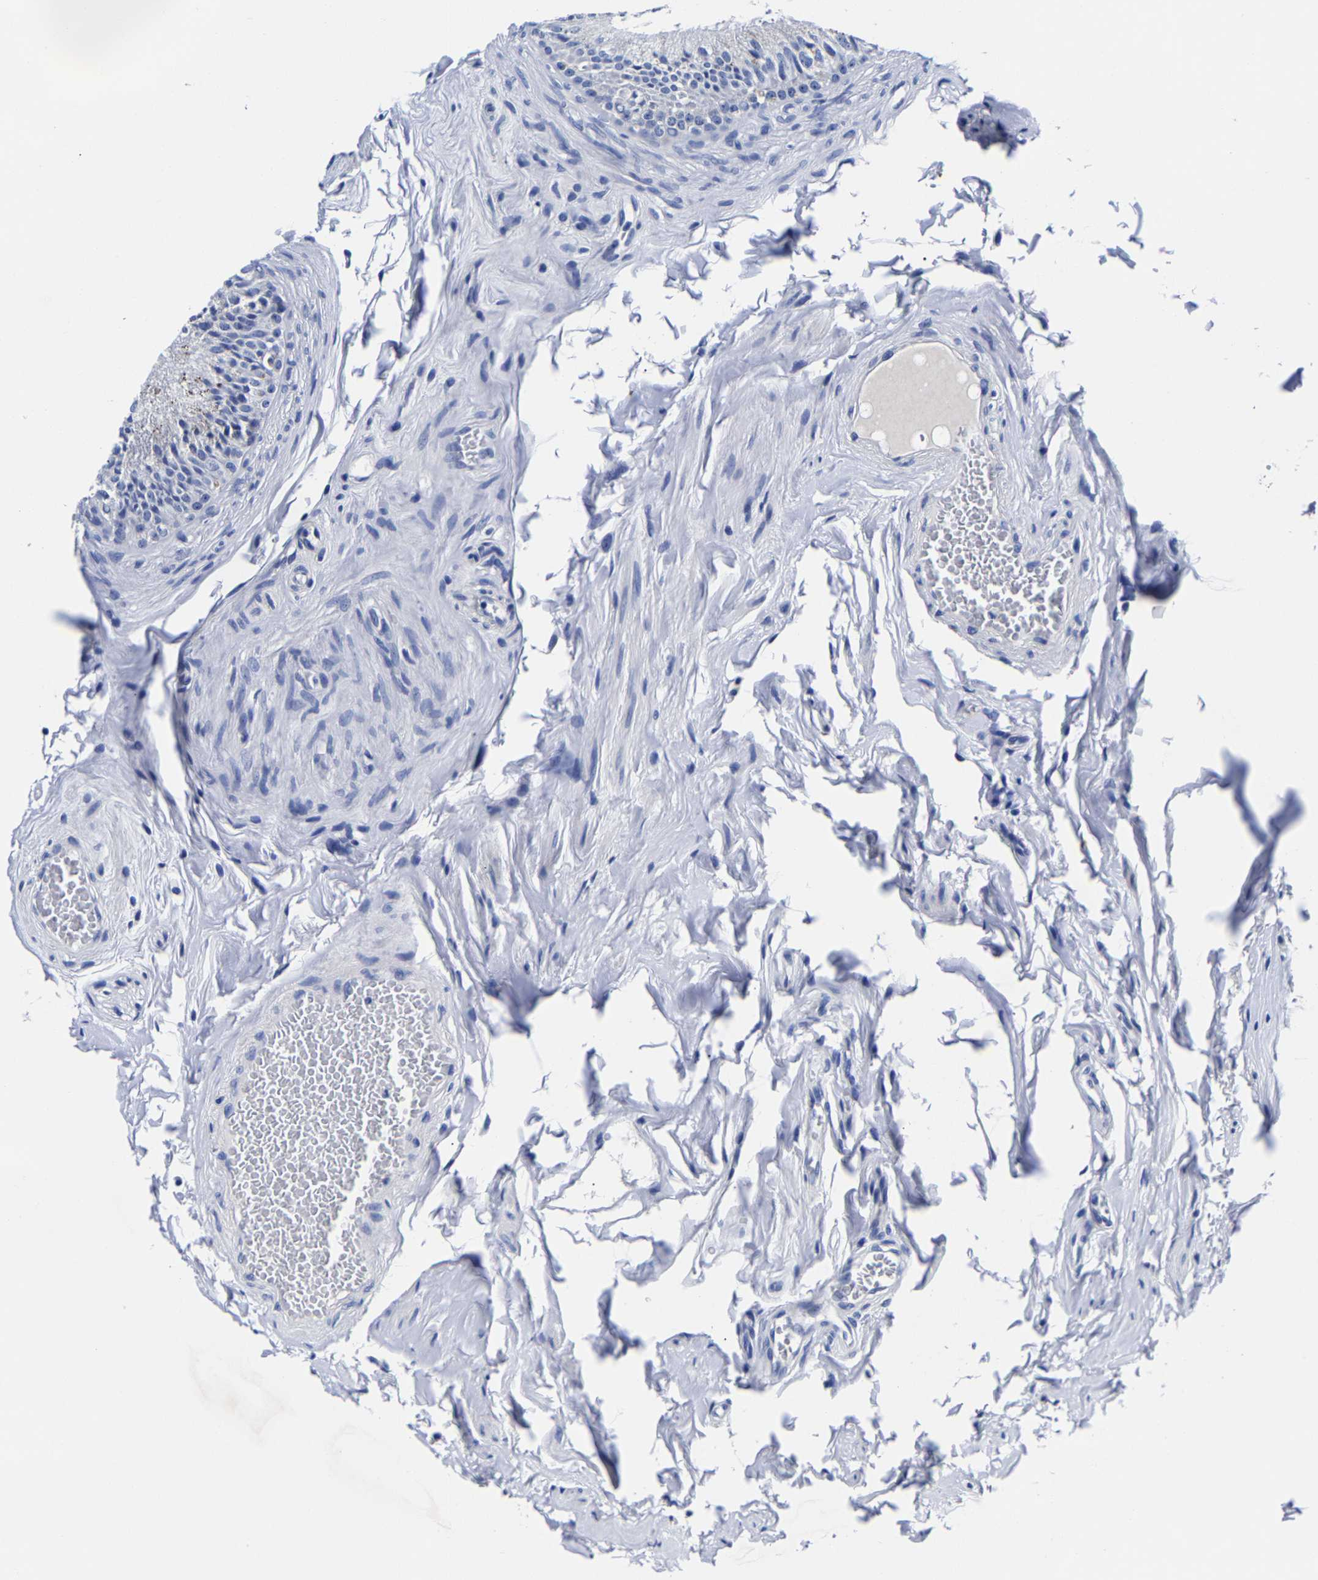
{"staining": {"intensity": "negative", "quantity": "none", "location": "none"}, "tissue": "epididymis", "cell_type": "Glandular cells", "image_type": "normal", "snomed": [{"axis": "morphology", "description": "Normal tissue, NOS"}, {"axis": "topography", "description": "Testis"}, {"axis": "topography", "description": "Epididymis"}], "caption": "High power microscopy image of an immunohistochemistry (IHC) micrograph of unremarkable epididymis, revealing no significant staining in glandular cells. Brightfield microscopy of IHC stained with DAB (3,3'-diaminobenzidine) (brown) and hematoxylin (blue), captured at high magnification.", "gene": "CPA2", "patient": {"sex": "male", "age": 36}}